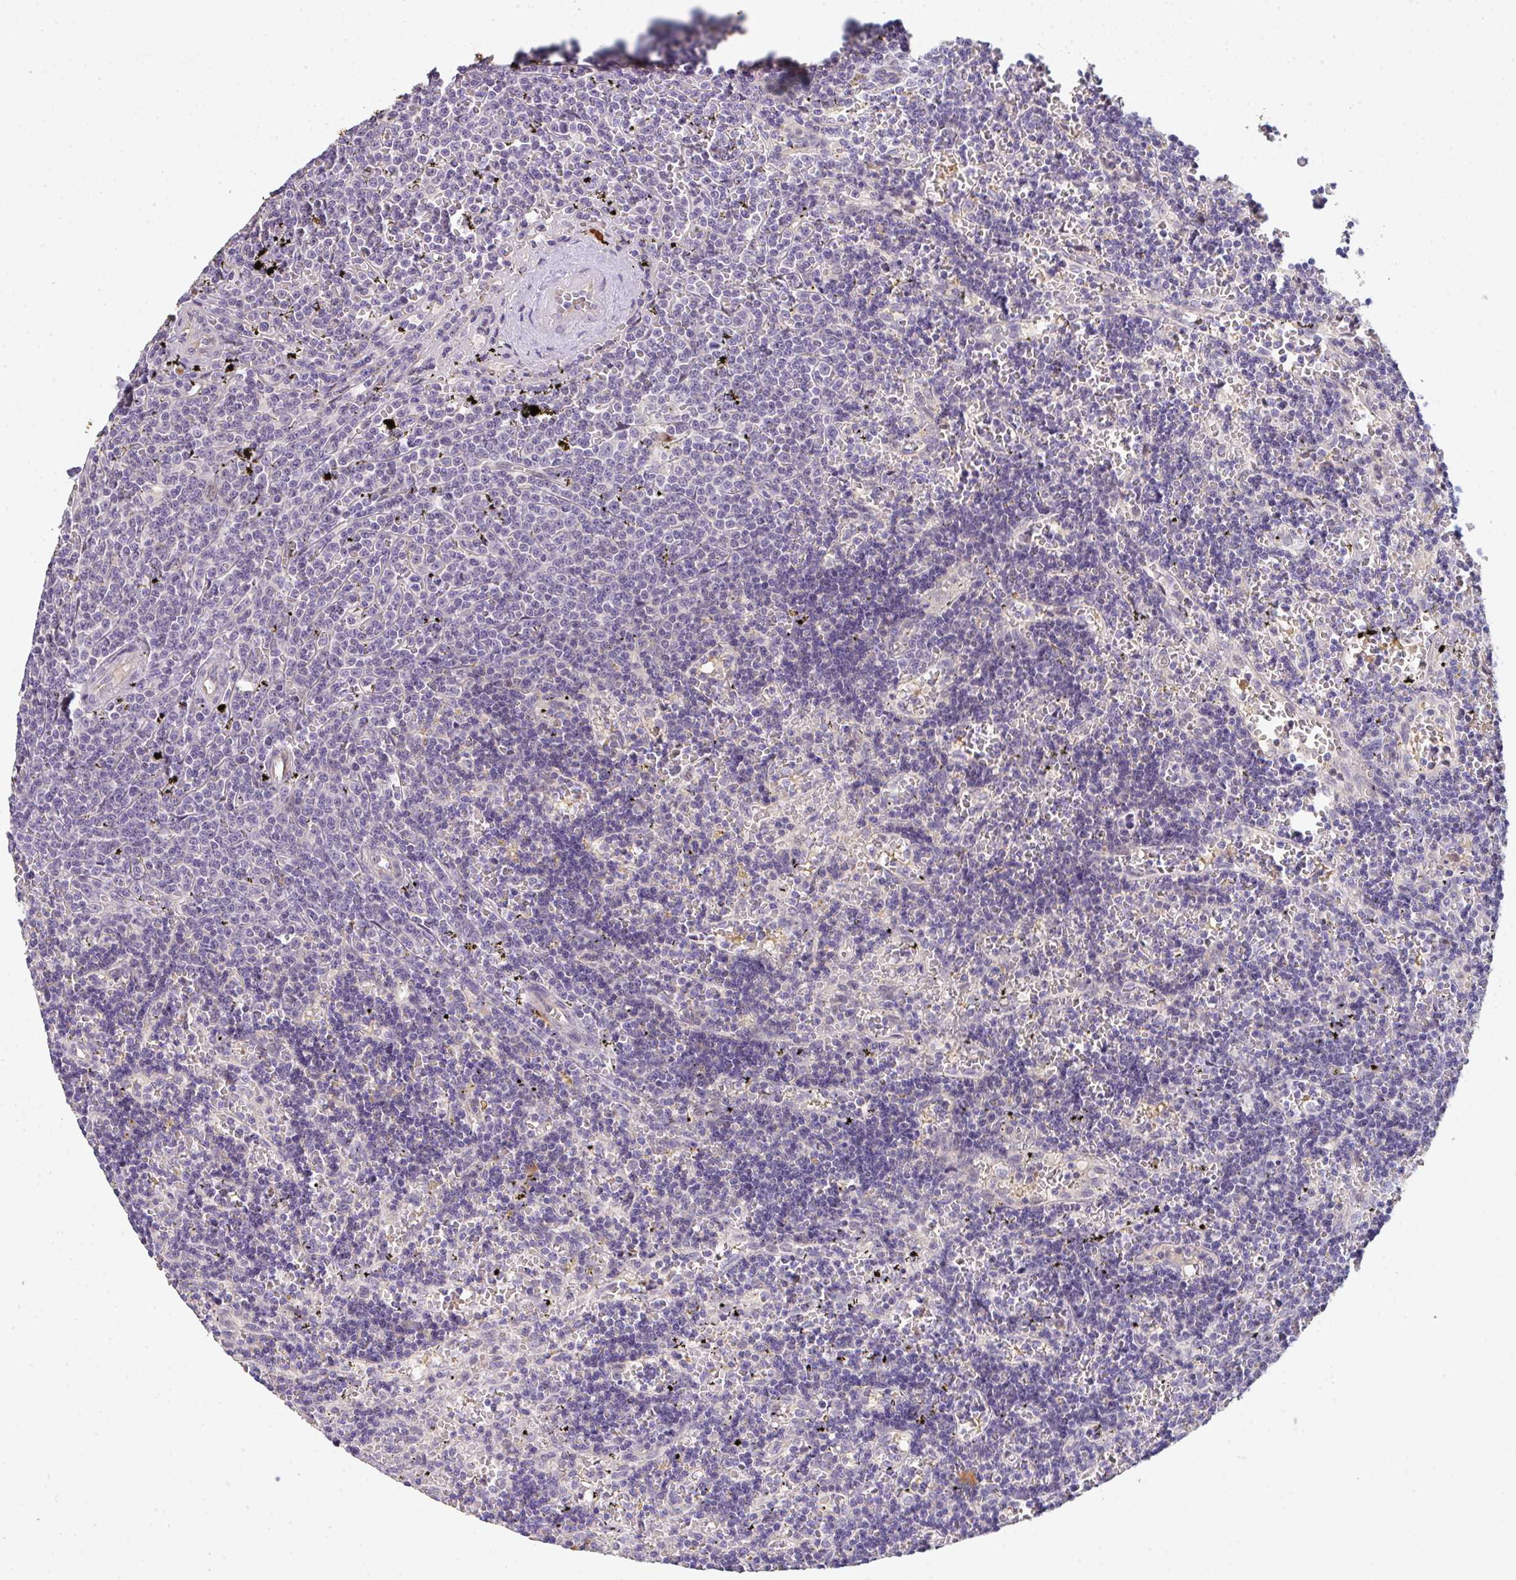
{"staining": {"intensity": "negative", "quantity": "none", "location": "none"}, "tissue": "lymphoma", "cell_type": "Tumor cells", "image_type": "cancer", "snomed": [{"axis": "morphology", "description": "Malignant lymphoma, non-Hodgkin's type, Low grade"}, {"axis": "topography", "description": "Spleen"}], "caption": "There is no significant positivity in tumor cells of lymphoma. Nuclei are stained in blue.", "gene": "TNFRSF10A", "patient": {"sex": "male", "age": 60}}